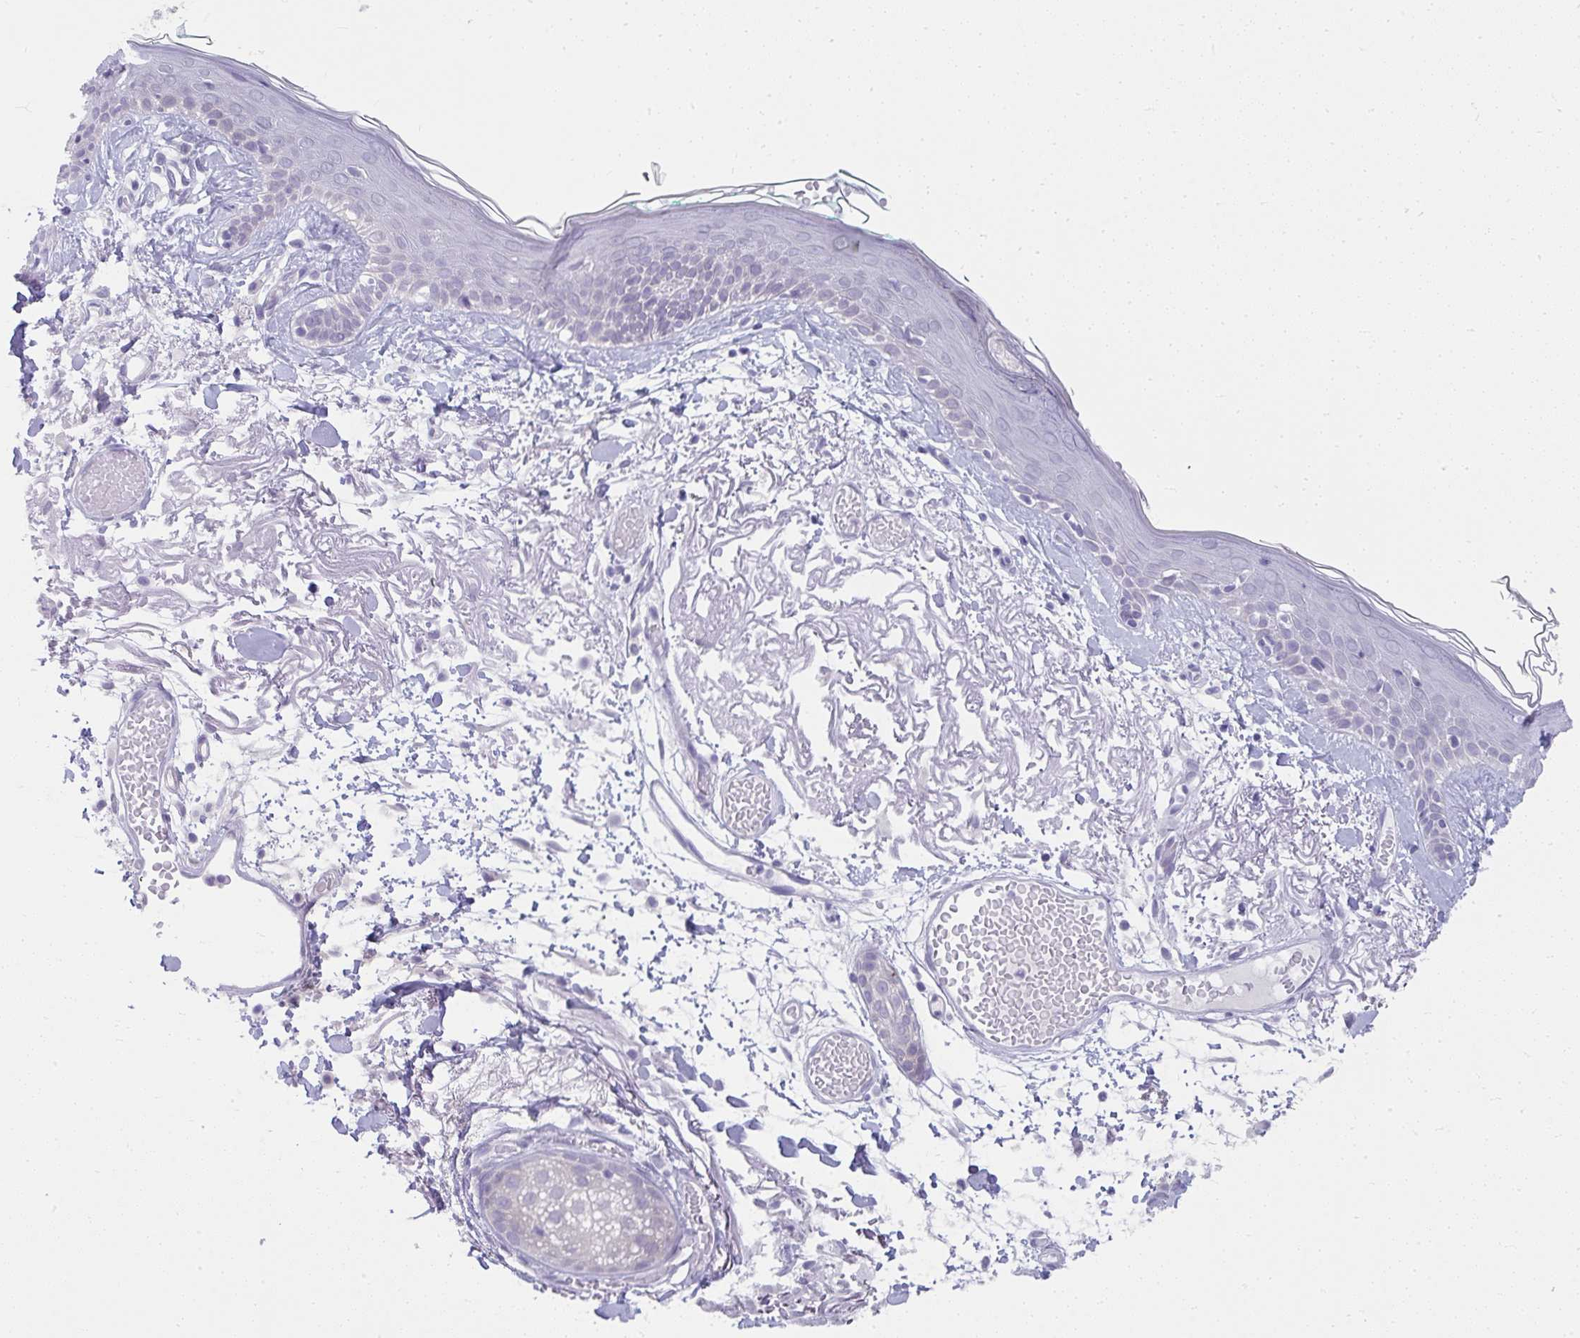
{"staining": {"intensity": "negative", "quantity": "none", "location": "none"}, "tissue": "skin", "cell_type": "Fibroblasts", "image_type": "normal", "snomed": [{"axis": "morphology", "description": "Normal tissue, NOS"}, {"axis": "topography", "description": "Skin"}], "caption": "Immunohistochemistry micrograph of unremarkable human skin stained for a protein (brown), which exhibits no positivity in fibroblasts. The staining was performed using DAB (3,3'-diaminobenzidine) to visualize the protein expression in brown, while the nuclei were stained in blue with hematoxylin (Magnification: 20x).", "gene": "UGT3A2", "patient": {"sex": "male", "age": 79}}